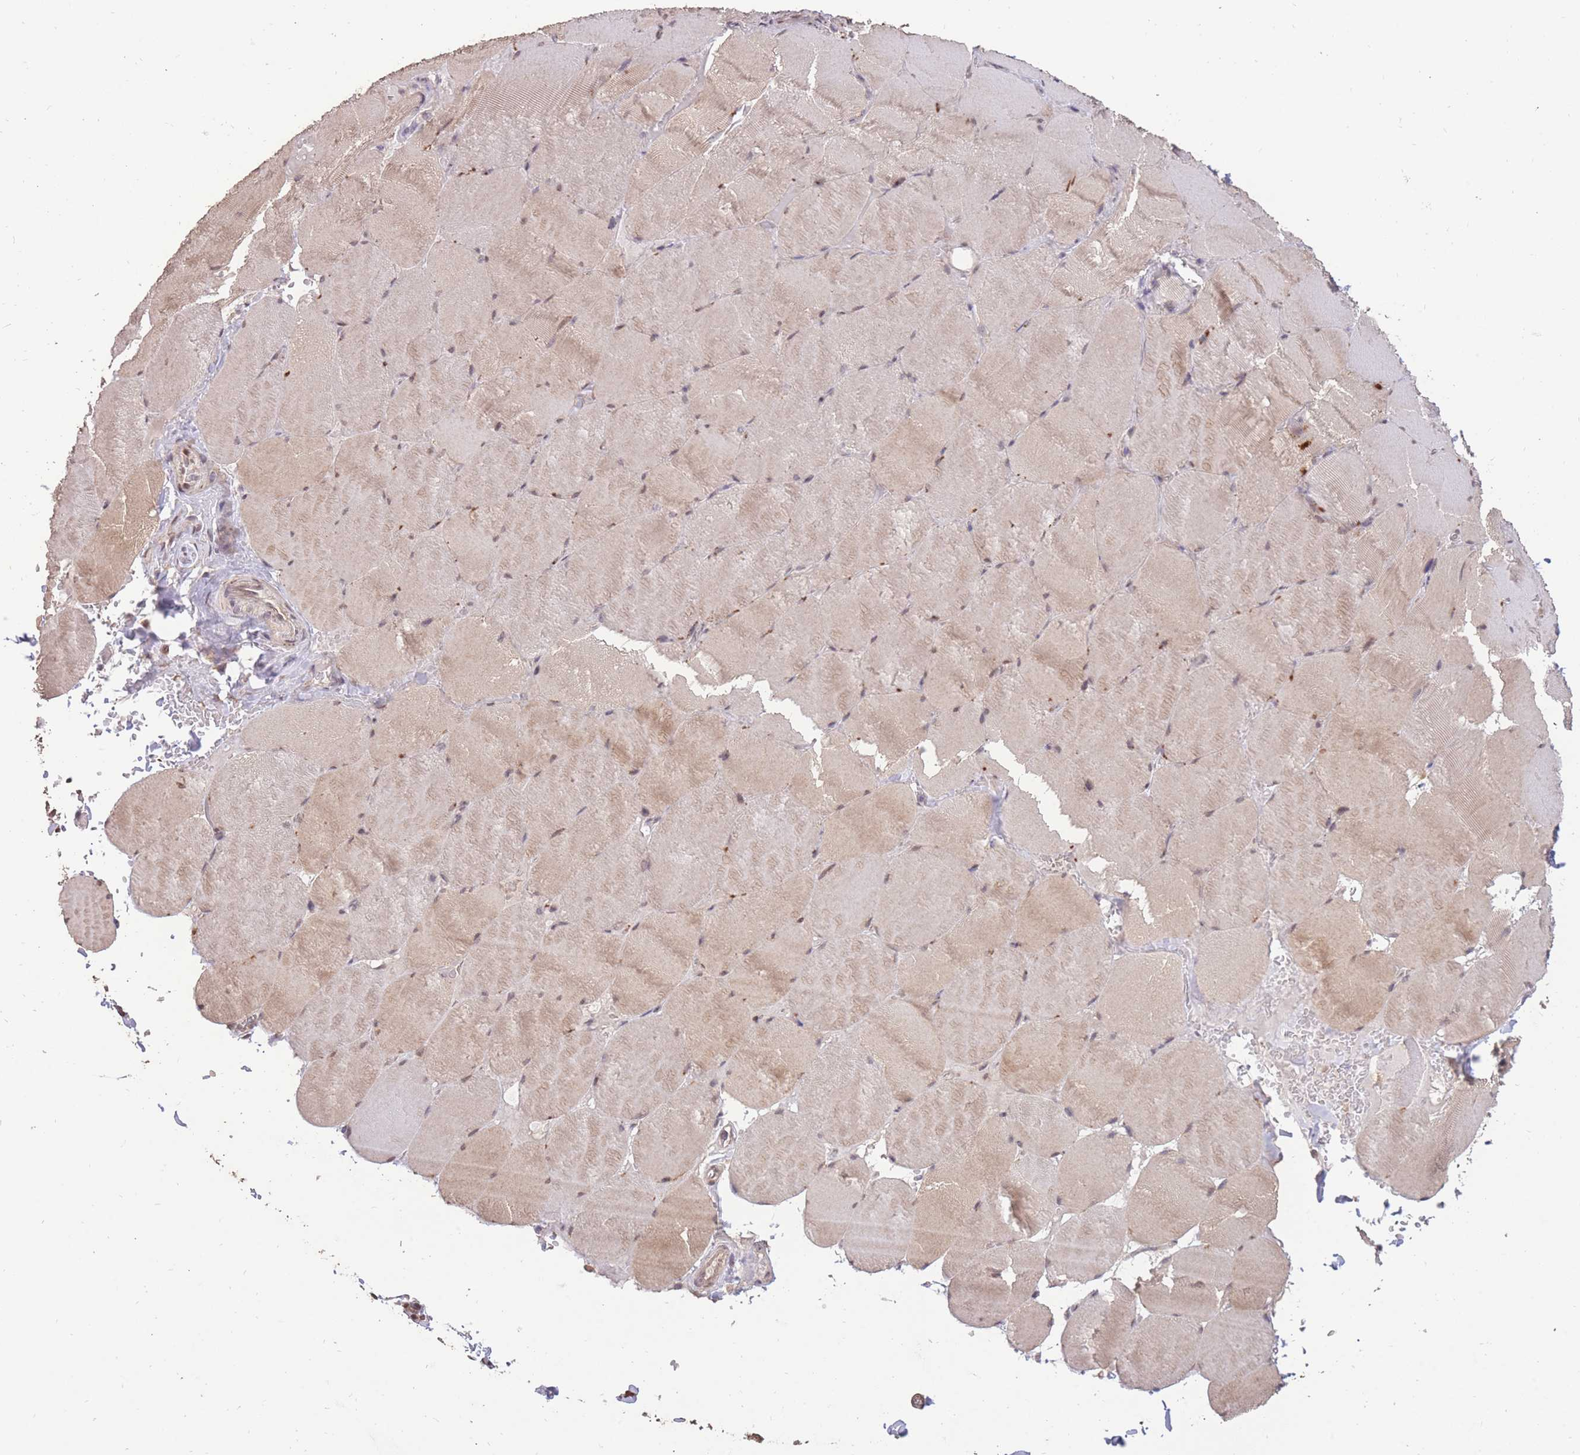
{"staining": {"intensity": "weak", "quantity": ">75%", "location": "cytoplasmic/membranous"}, "tissue": "skeletal muscle", "cell_type": "Myocytes", "image_type": "normal", "snomed": [{"axis": "morphology", "description": "Normal tissue, NOS"}, {"axis": "topography", "description": "Skeletal muscle"}, {"axis": "topography", "description": "Head-Neck"}], "caption": "High-power microscopy captured an immunohistochemistry histopathology image of benign skeletal muscle, revealing weak cytoplasmic/membranous staining in about >75% of myocytes.", "gene": "RGS14", "patient": {"sex": "male", "age": 66}}